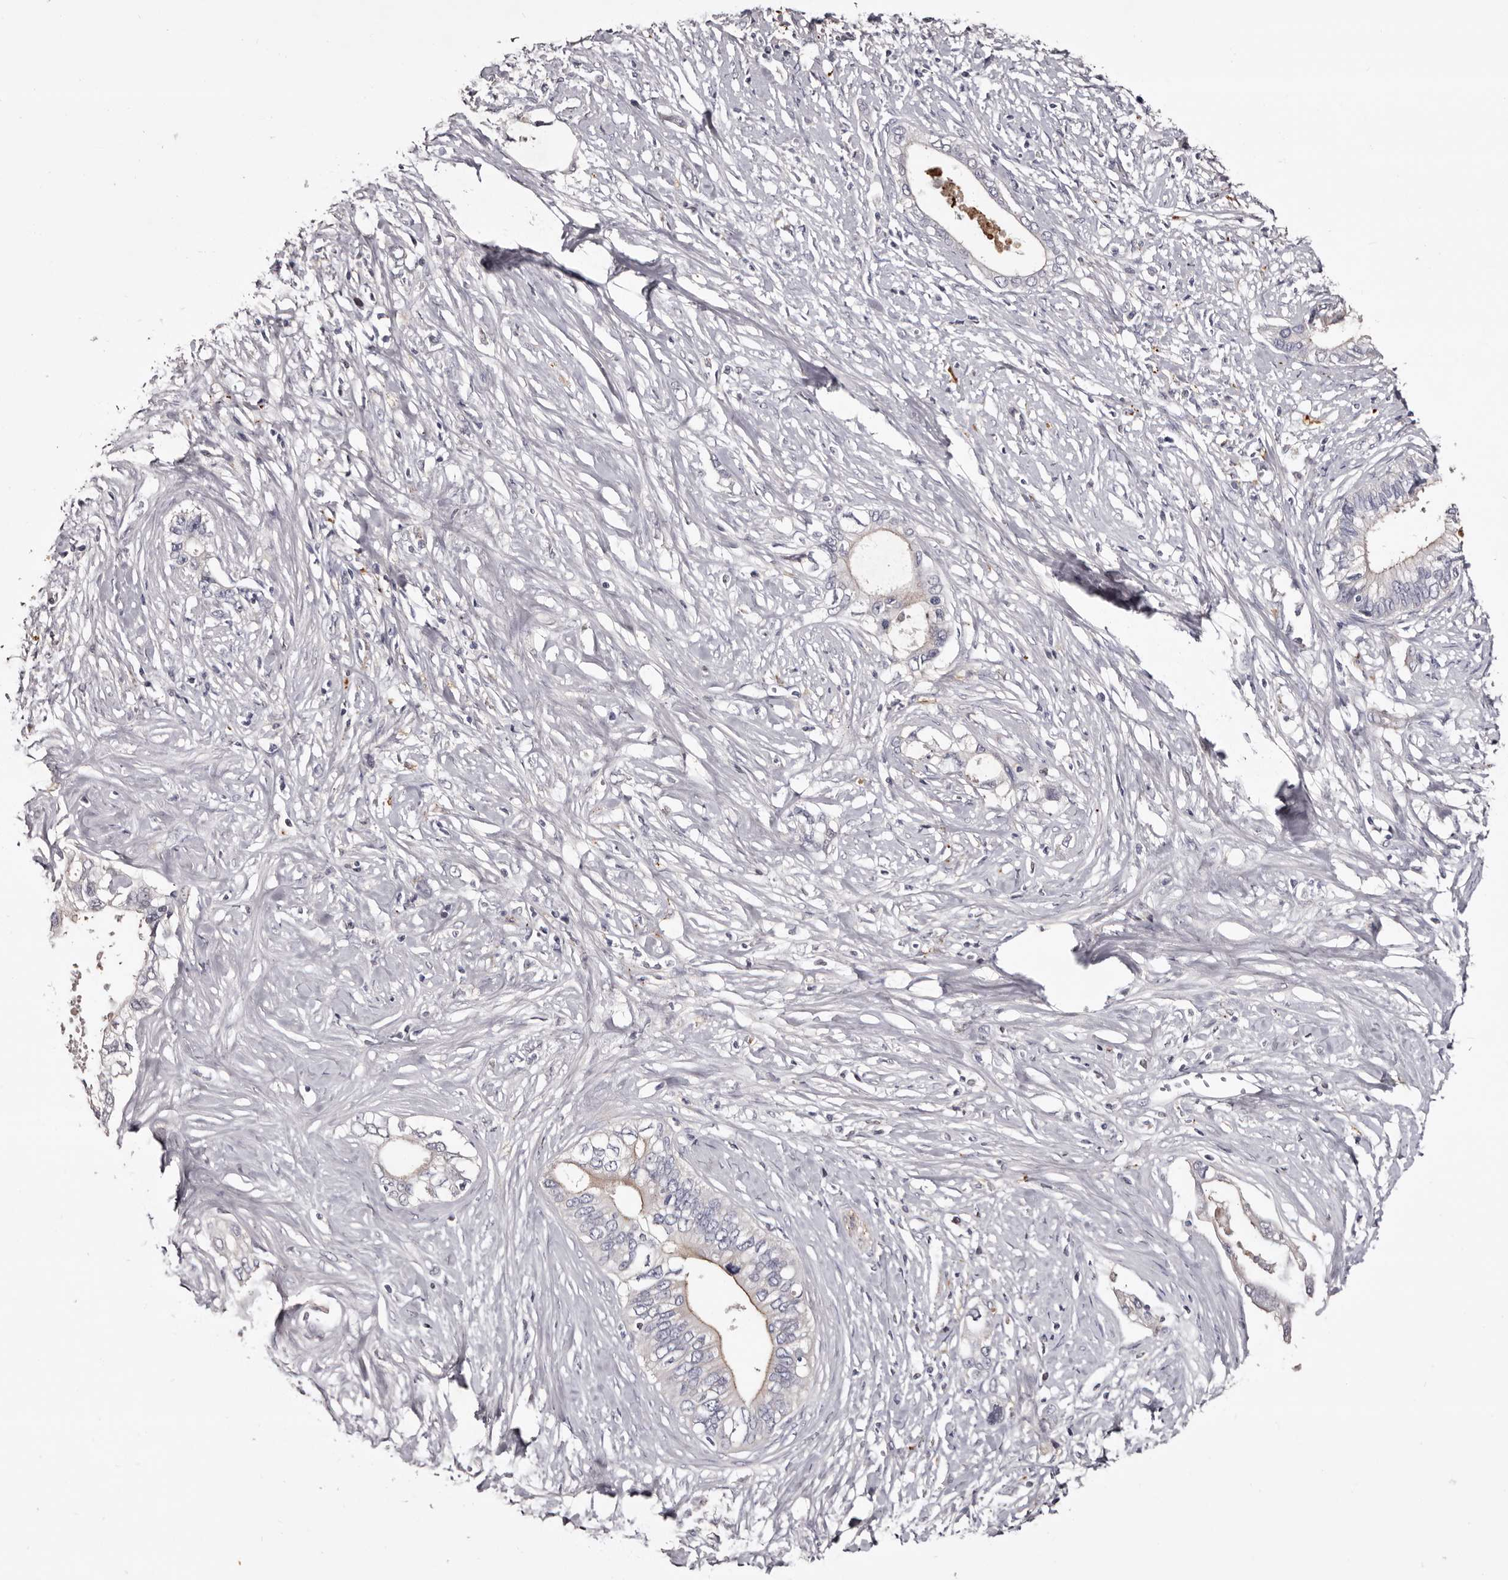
{"staining": {"intensity": "negative", "quantity": "none", "location": "none"}, "tissue": "pancreatic cancer", "cell_type": "Tumor cells", "image_type": "cancer", "snomed": [{"axis": "morphology", "description": "Normal tissue, NOS"}, {"axis": "morphology", "description": "Adenocarcinoma, NOS"}, {"axis": "topography", "description": "Pancreas"}, {"axis": "topography", "description": "Peripheral nerve tissue"}], "caption": "Immunohistochemistry of pancreatic cancer demonstrates no positivity in tumor cells.", "gene": "SLC10A4", "patient": {"sex": "male", "age": 59}}